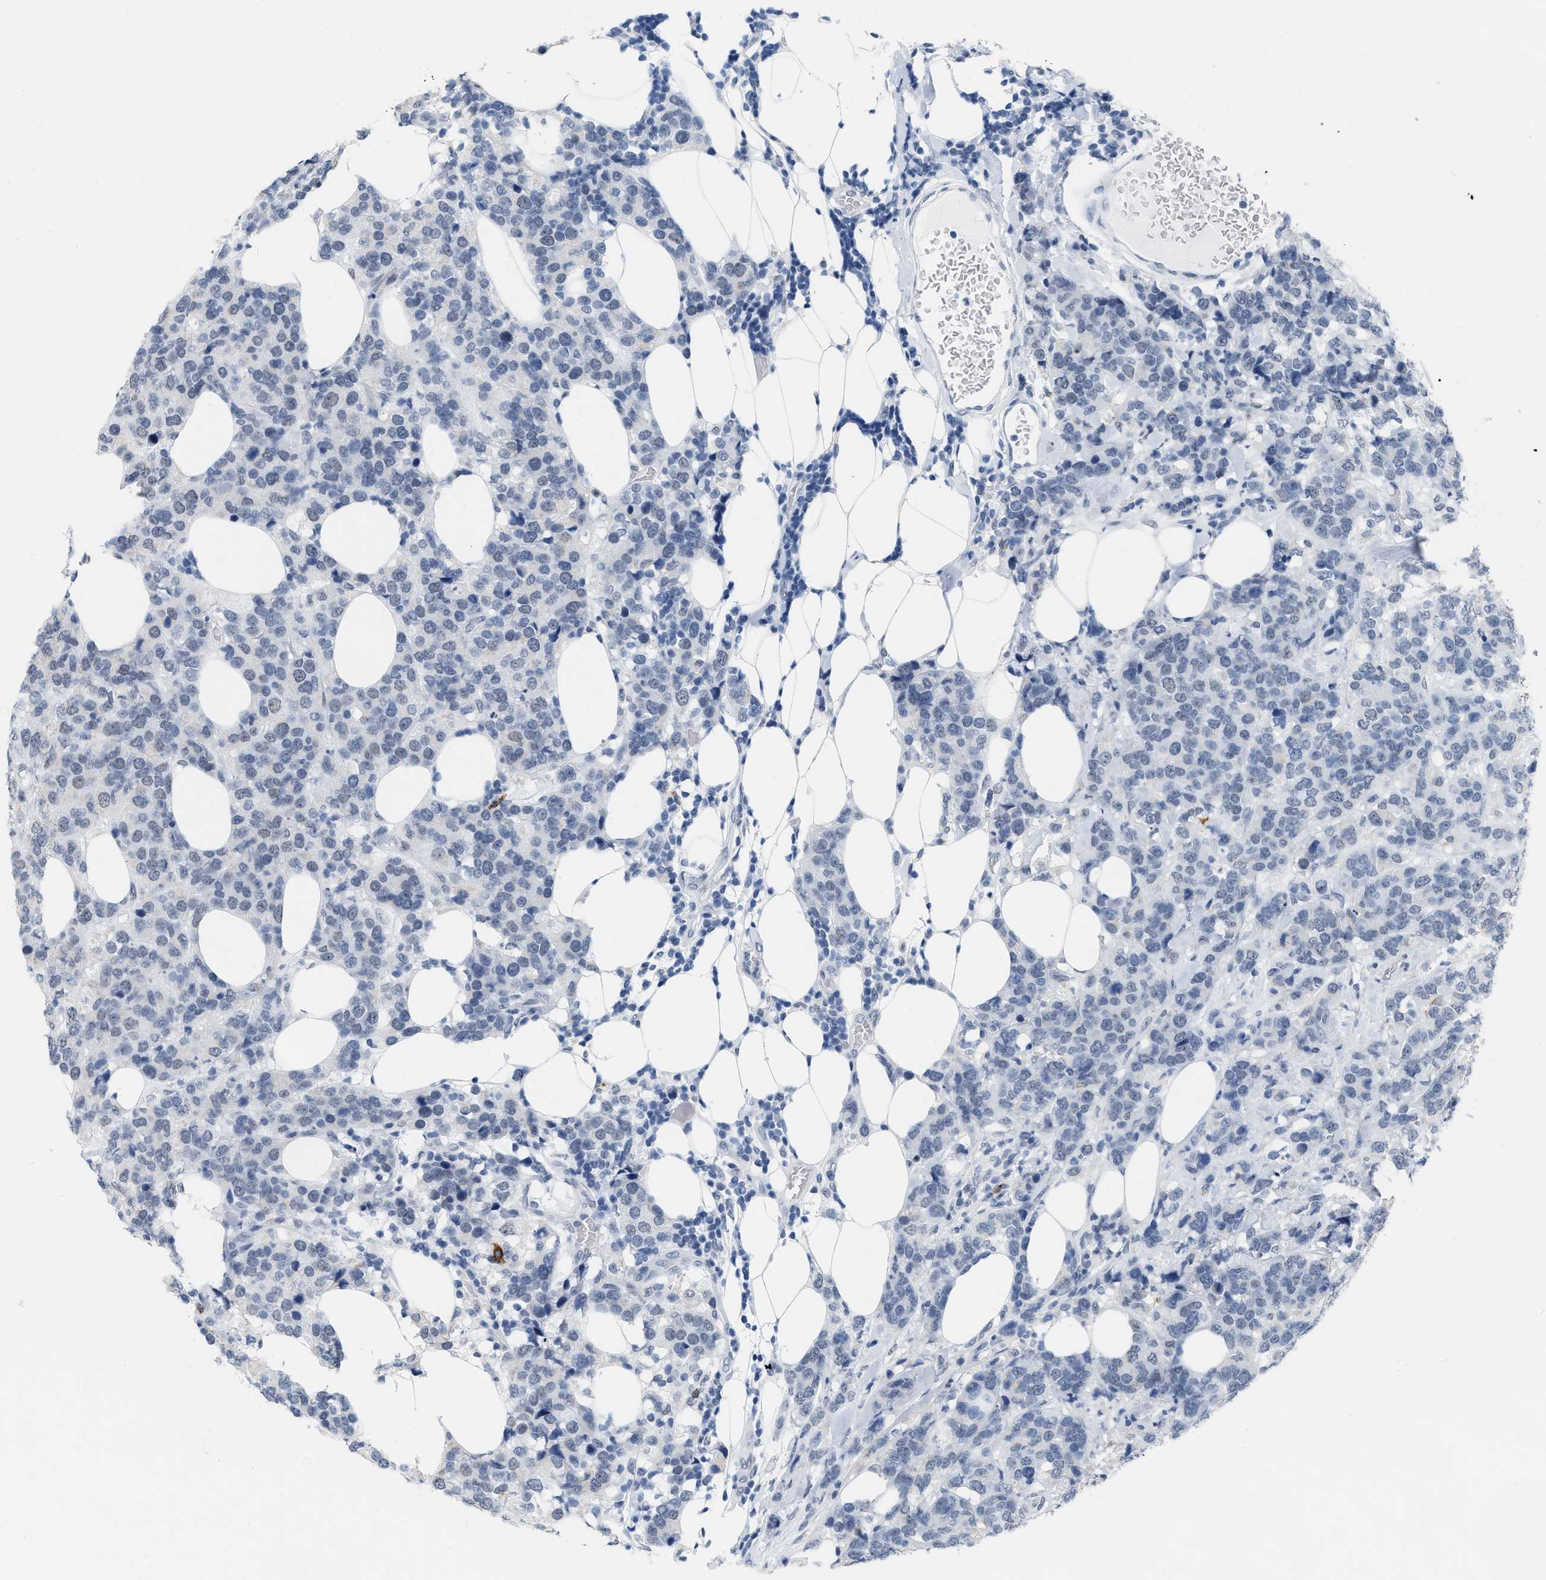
{"staining": {"intensity": "negative", "quantity": "none", "location": "none"}, "tissue": "breast cancer", "cell_type": "Tumor cells", "image_type": "cancer", "snomed": [{"axis": "morphology", "description": "Lobular carcinoma"}, {"axis": "topography", "description": "Breast"}], "caption": "Histopathology image shows no significant protein staining in tumor cells of breast cancer (lobular carcinoma).", "gene": "XIRP1", "patient": {"sex": "female", "age": 59}}